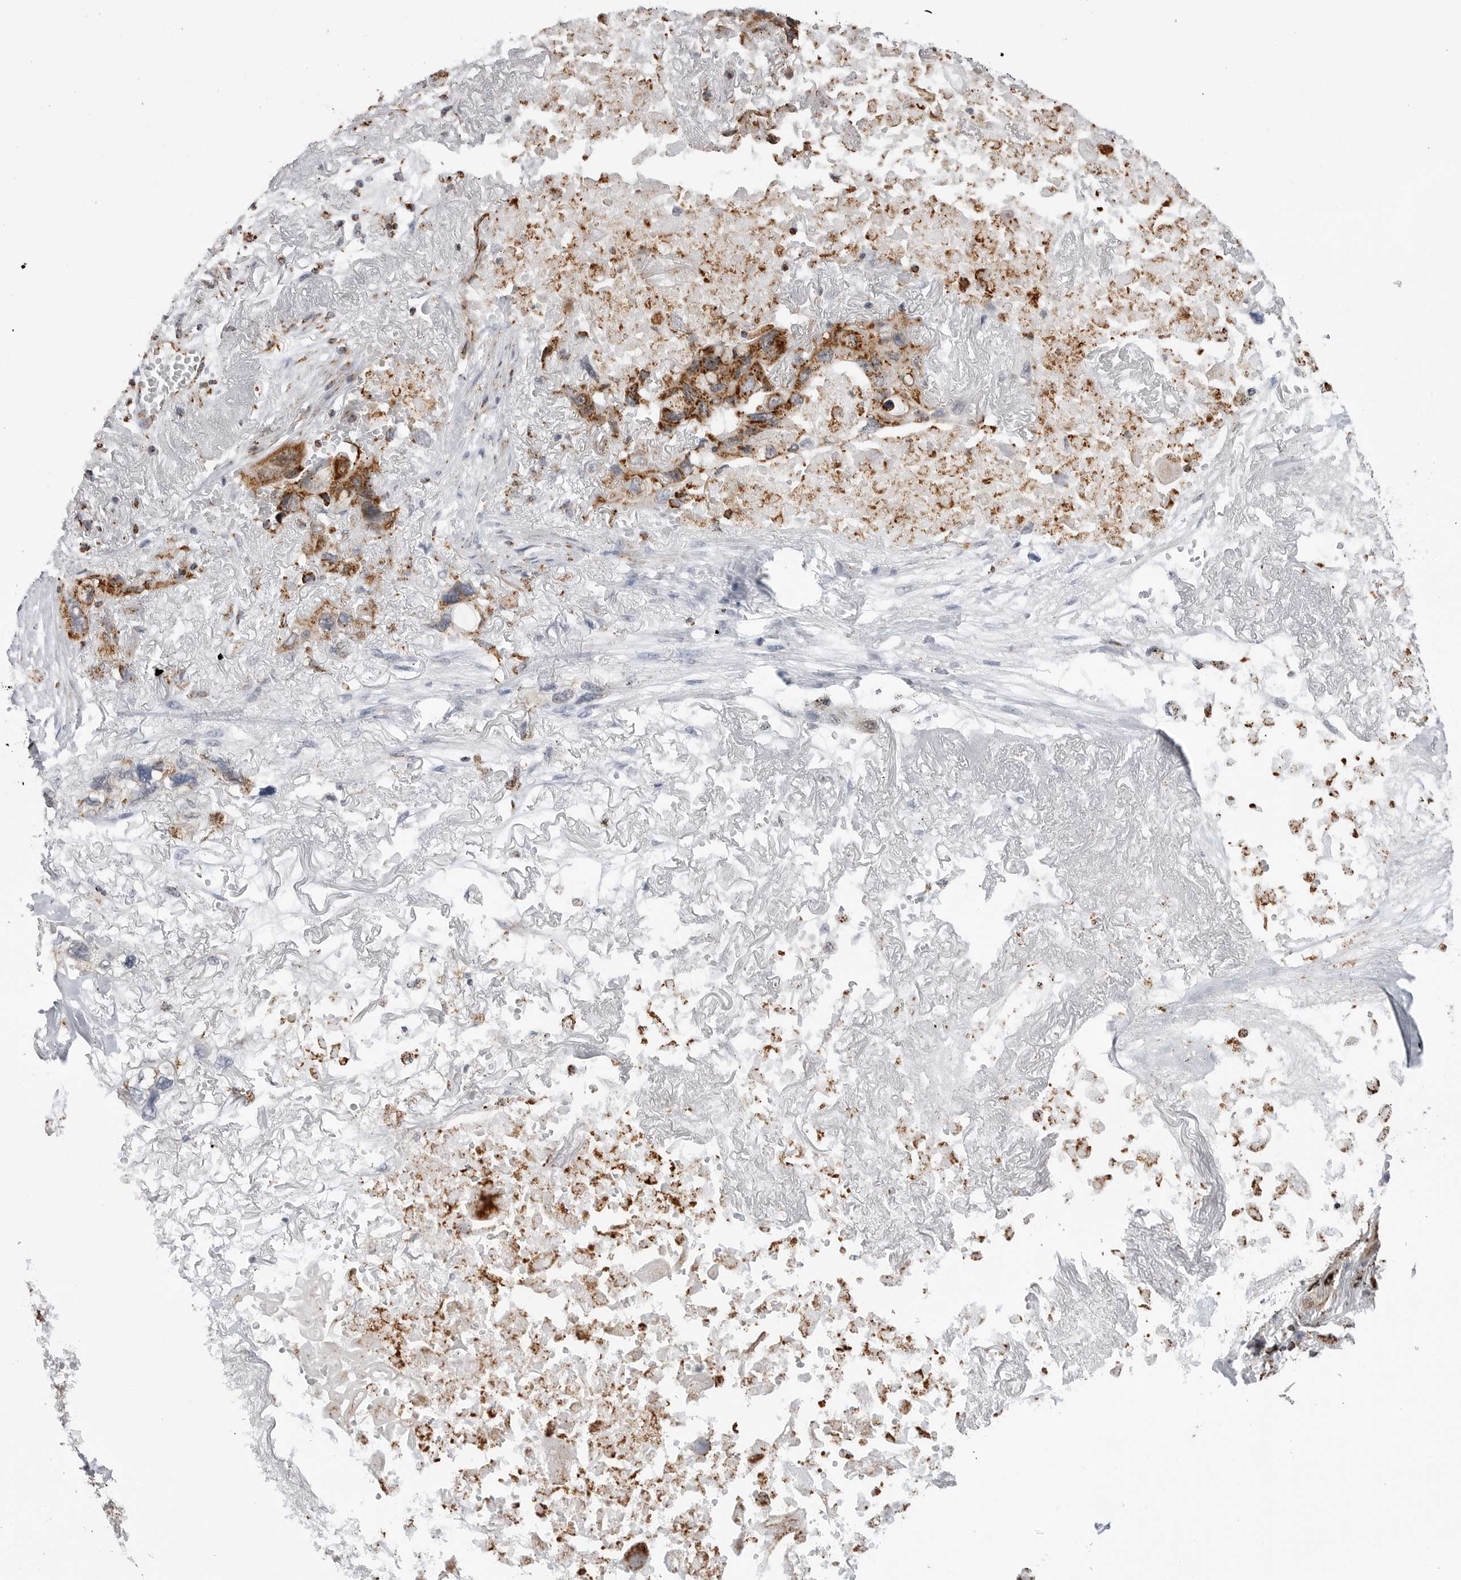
{"staining": {"intensity": "strong", "quantity": ">75%", "location": "cytoplasmic/membranous"}, "tissue": "lung cancer", "cell_type": "Tumor cells", "image_type": "cancer", "snomed": [{"axis": "morphology", "description": "Squamous cell carcinoma, NOS"}, {"axis": "topography", "description": "Lung"}], "caption": "Squamous cell carcinoma (lung) stained with immunohistochemistry exhibits strong cytoplasmic/membranous expression in approximately >75% of tumor cells. The staining is performed using DAB brown chromogen to label protein expression. The nuclei are counter-stained blue using hematoxylin.", "gene": "COX5A", "patient": {"sex": "female", "age": 73}}